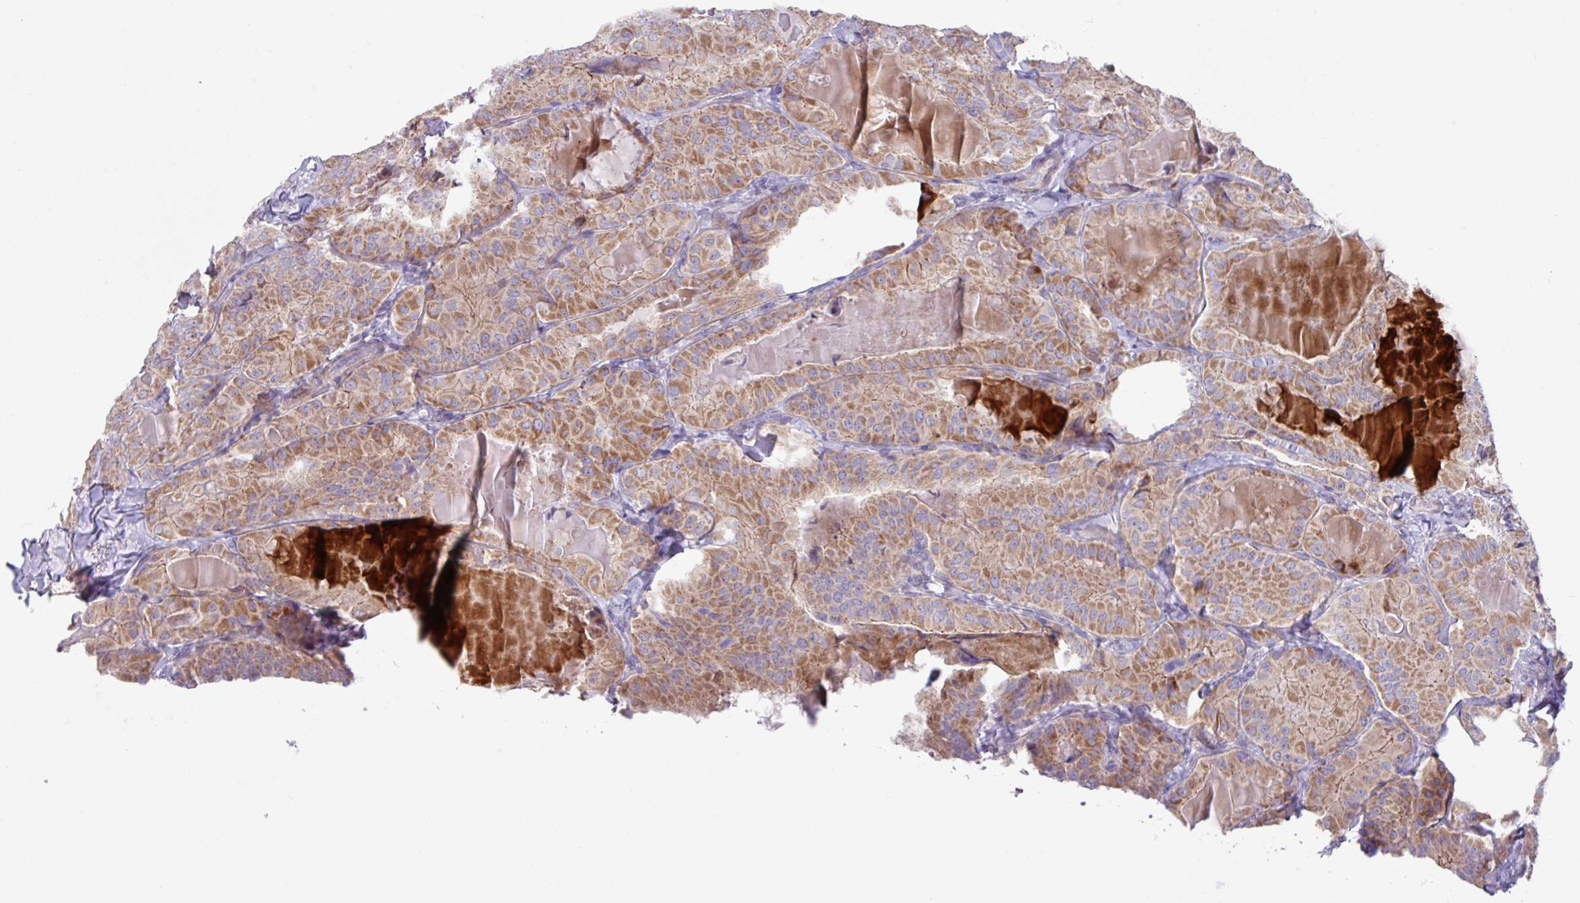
{"staining": {"intensity": "moderate", "quantity": ">75%", "location": "cytoplasmic/membranous"}, "tissue": "thyroid cancer", "cell_type": "Tumor cells", "image_type": "cancer", "snomed": [{"axis": "morphology", "description": "Papillary adenocarcinoma, NOS"}, {"axis": "topography", "description": "Thyroid gland"}], "caption": "Brown immunohistochemical staining in thyroid papillary adenocarcinoma displays moderate cytoplasmic/membranous staining in approximately >75% of tumor cells. The staining is performed using DAB brown chromogen to label protein expression. The nuclei are counter-stained blue using hematoxylin.", "gene": "IQCJ", "patient": {"sex": "female", "age": 68}}